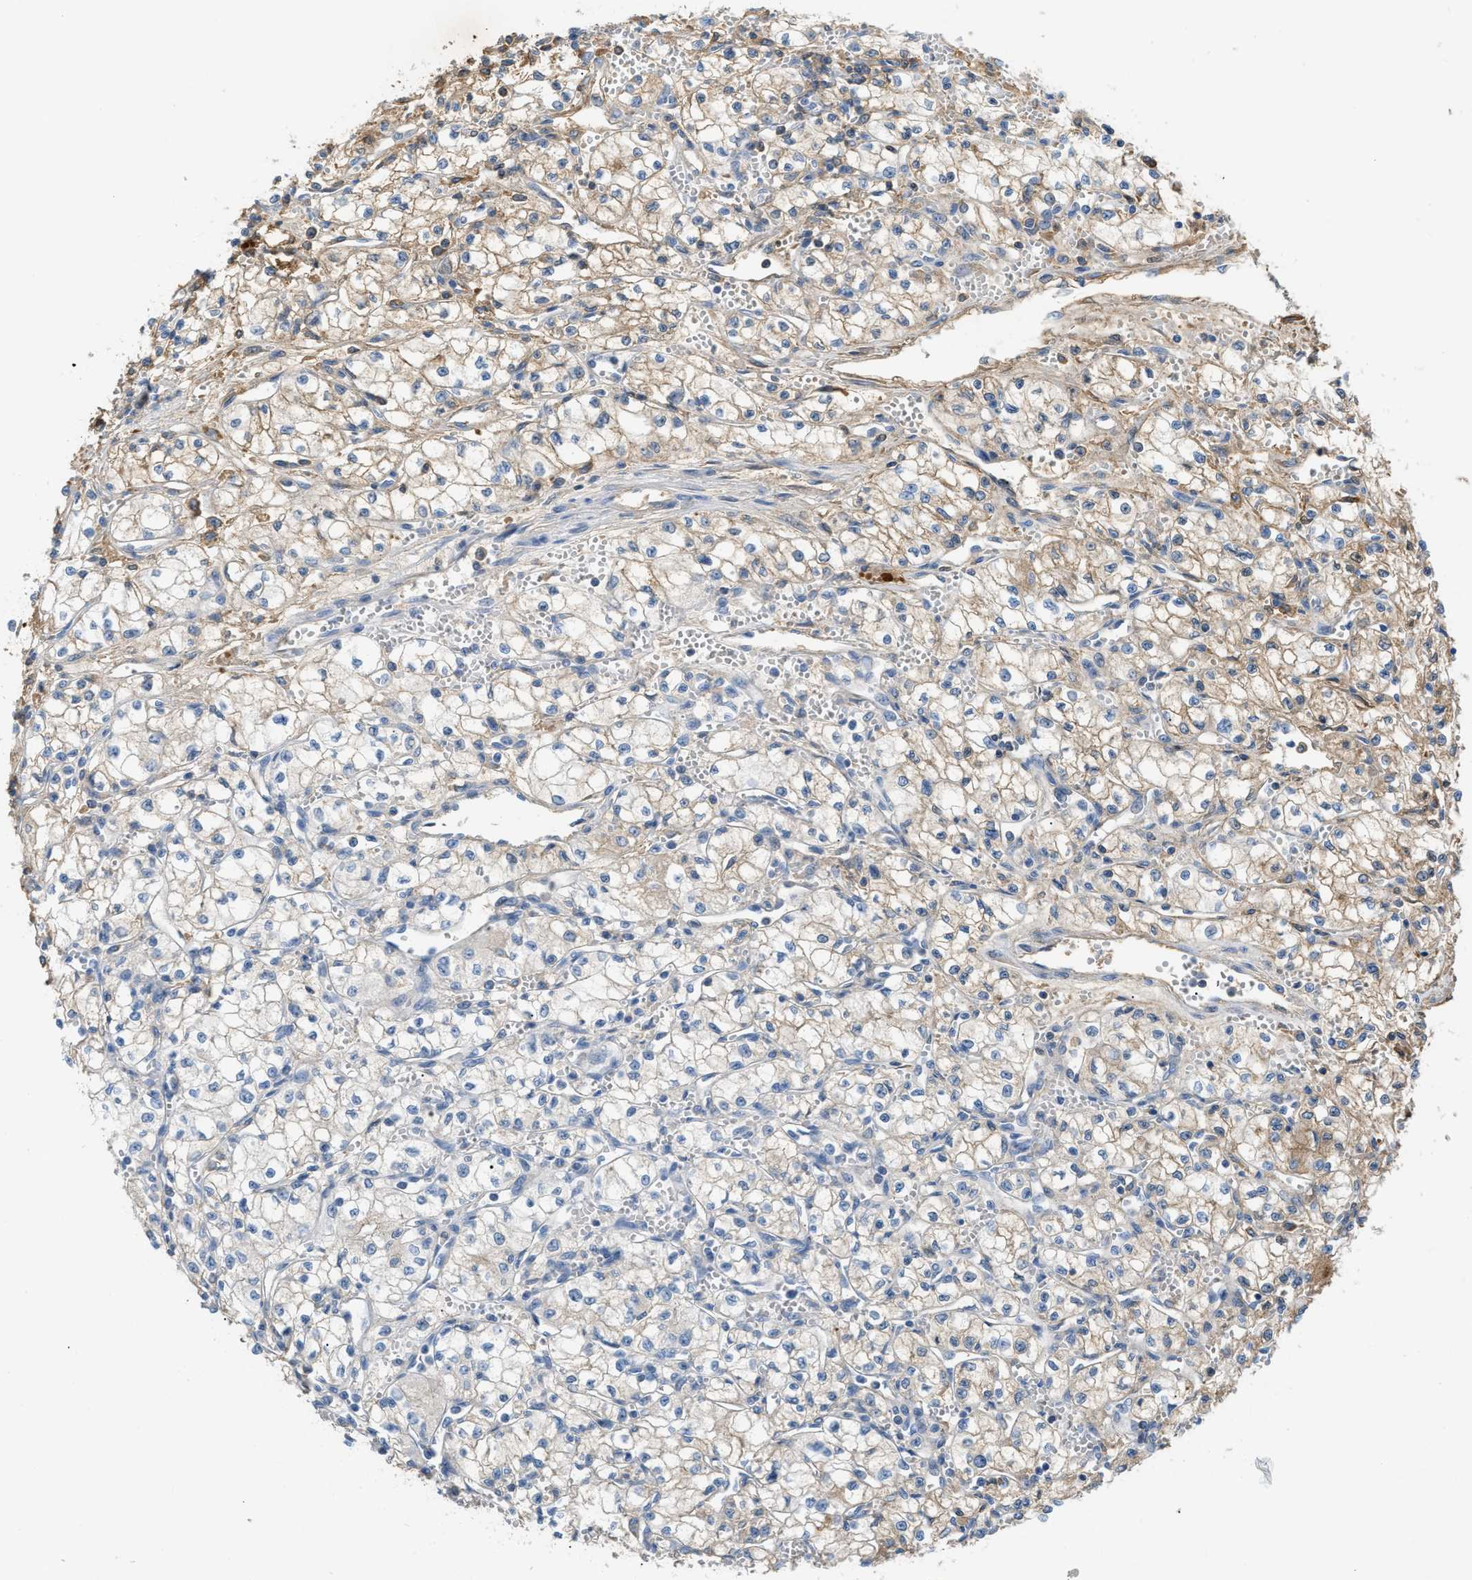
{"staining": {"intensity": "weak", "quantity": "<25%", "location": "cytoplasmic/membranous"}, "tissue": "renal cancer", "cell_type": "Tumor cells", "image_type": "cancer", "snomed": [{"axis": "morphology", "description": "Normal tissue, NOS"}, {"axis": "morphology", "description": "Adenocarcinoma, NOS"}, {"axis": "topography", "description": "Kidney"}], "caption": "An image of adenocarcinoma (renal) stained for a protein reveals no brown staining in tumor cells. (Brightfield microscopy of DAB (3,3'-diaminobenzidine) immunohistochemistry at high magnification).", "gene": "CFI", "patient": {"sex": "male", "age": 59}}